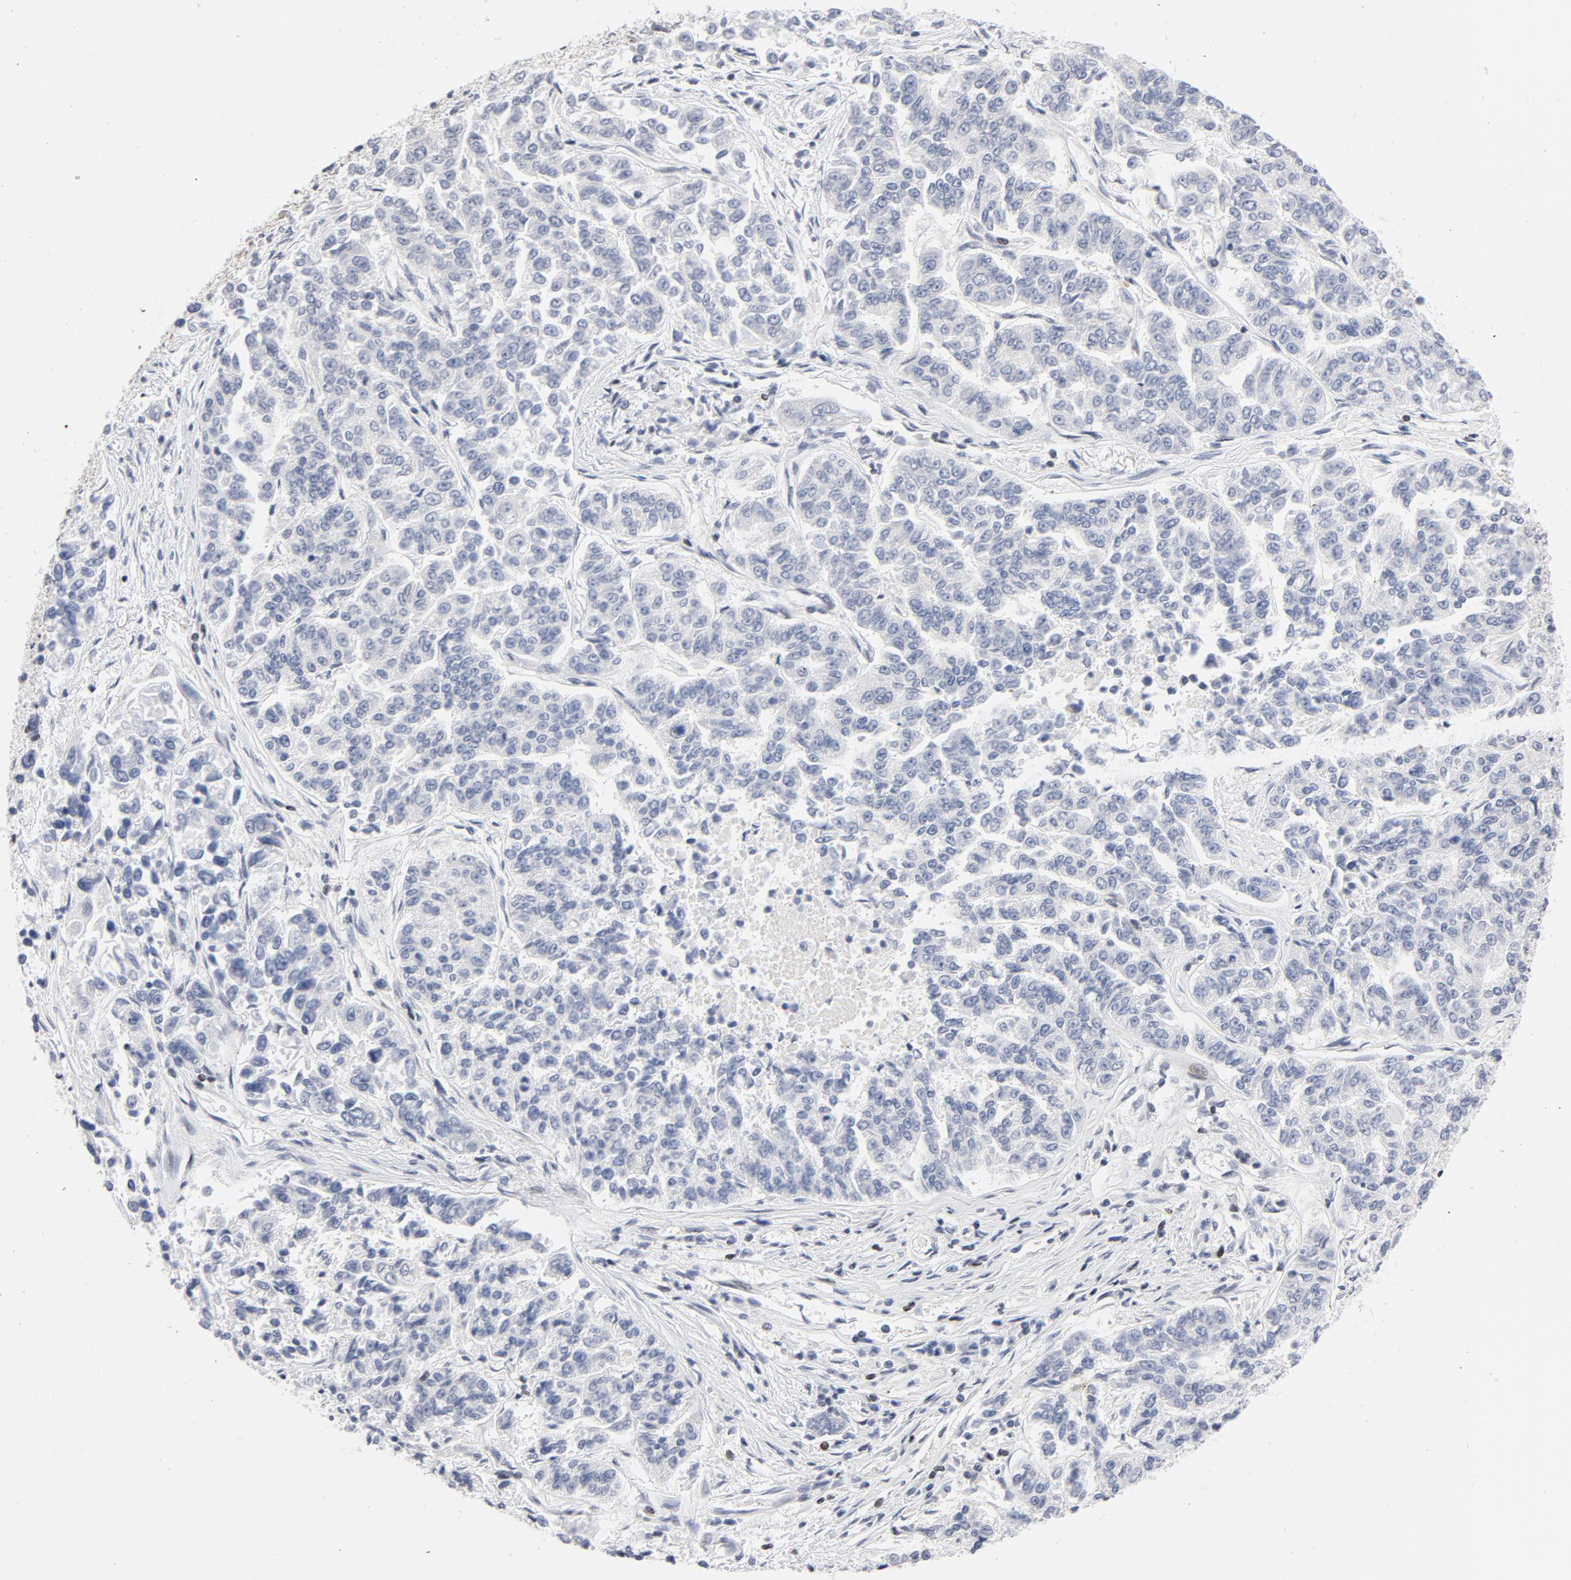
{"staining": {"intensity": "negative", "quantity": "none", "location": "none"}, "tissue": "lung cancer", "cell_type": "Tumor cells", "image_type": "cancer", "snomed": [{"axis": "morphology", "description": "Adenocarcinoma, NOS"}, {"axis": "topography", "description": "Lung"}], "caption": "Tumor cells show no significant staining in lung cancer.", "gene": "NFIC", "patient": {"sex": "male", "age": 84}}